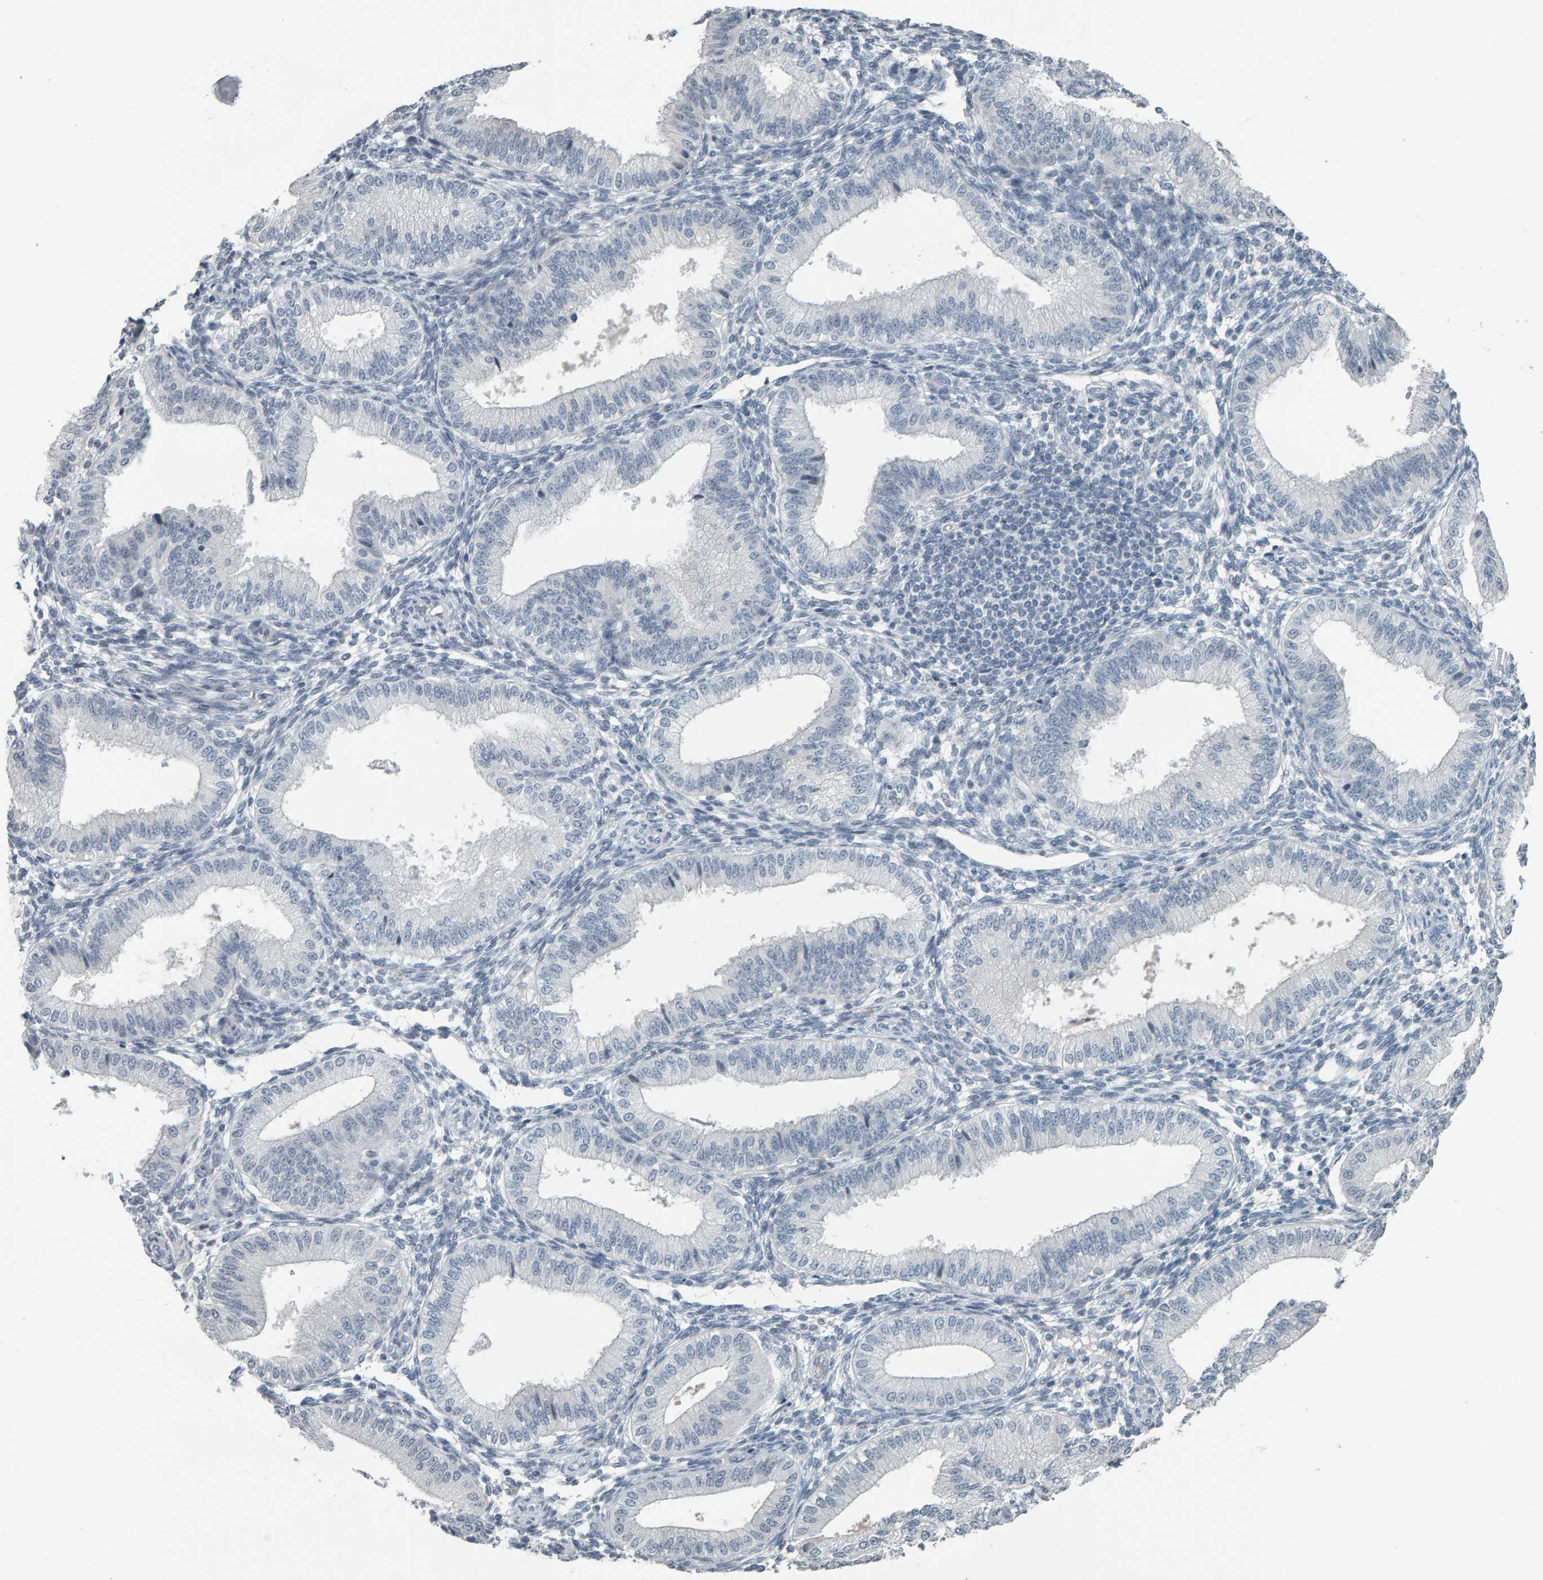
{"staining": {"intensity": "negative", "quantity": "none", "location": "none"}, "tissue": "endometrium", "cell_type": "Cells in endometrial stroma", "image_type": "normal", "snomed": [{"axis": "morphology", "description": "Normal tissue, NOS"}, {"axis": "topography", "description": "Endometrium"}], "caption": "High power microscopy photomicrograph of an immunohistochemistry (IHC) histopathology image of benign endometrium, revealing no significant positivity in cells in endometrial stroma.", "gene": "PYY", "patient": {"sex": "female", "age": 39}}